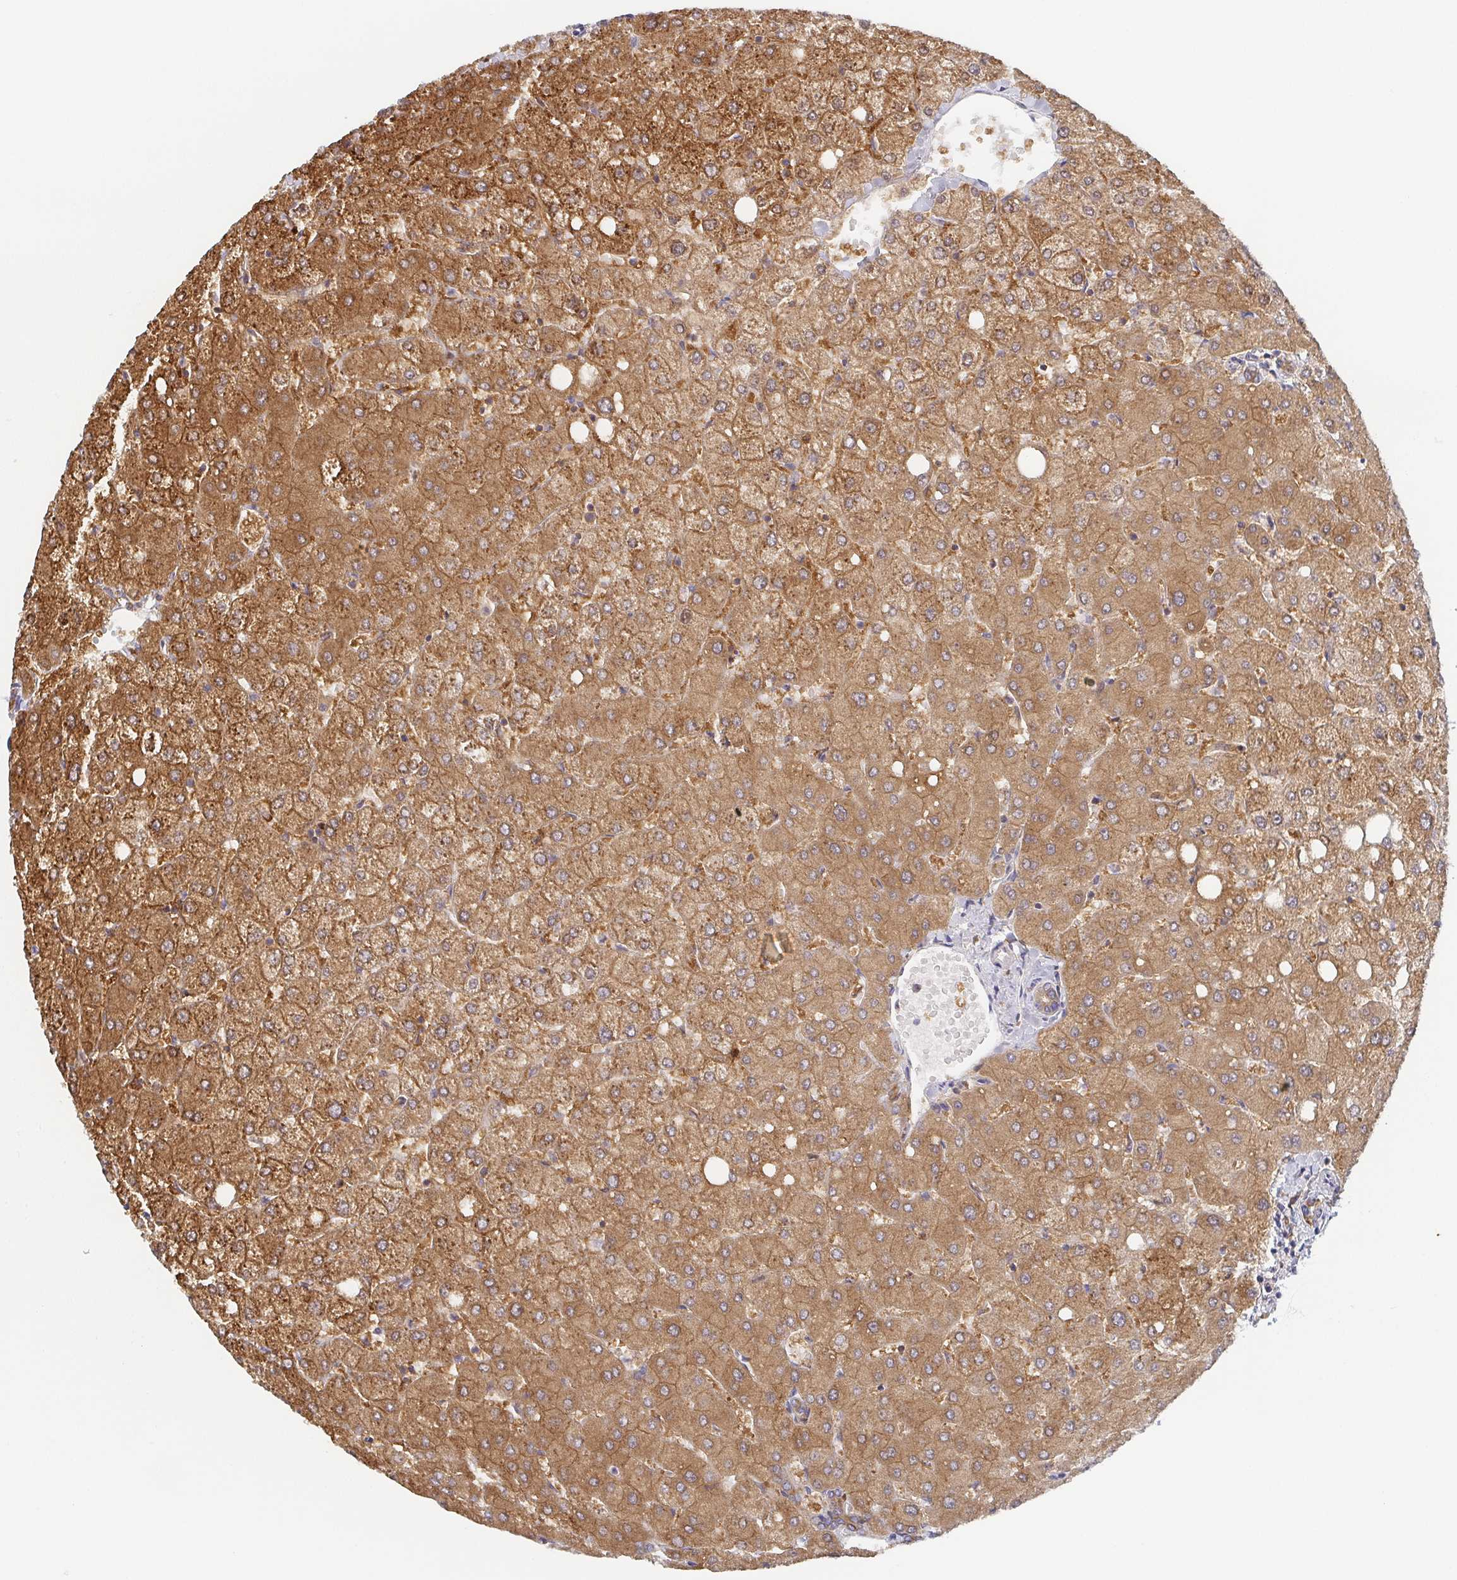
{"staining": {"intensity": "weak", "quantity": ">75%", "location": "cytoplasmic/membranous"}, "tissue": "liver", "cell_type": "Cholangiocytes", "image_type": "normal", "snomed": [{"axis": "morphology", "description": "Normal tissue, NOS"}, {"axis": "topography", "description": "Liver"}], "caption": "Immunohistochemical staining of normal human liver shows weak cytoplasmic/membranous protein positivity in approximately >75% of cholangiocytes. (Stains: DAB (3,3'-diaminobenzidine) in brown, nuclei in blue, Microscopy: brightfield microscopy at high magnification).", "gene": "TUFT1", "patient": {"sex": "female", "age": 54}}